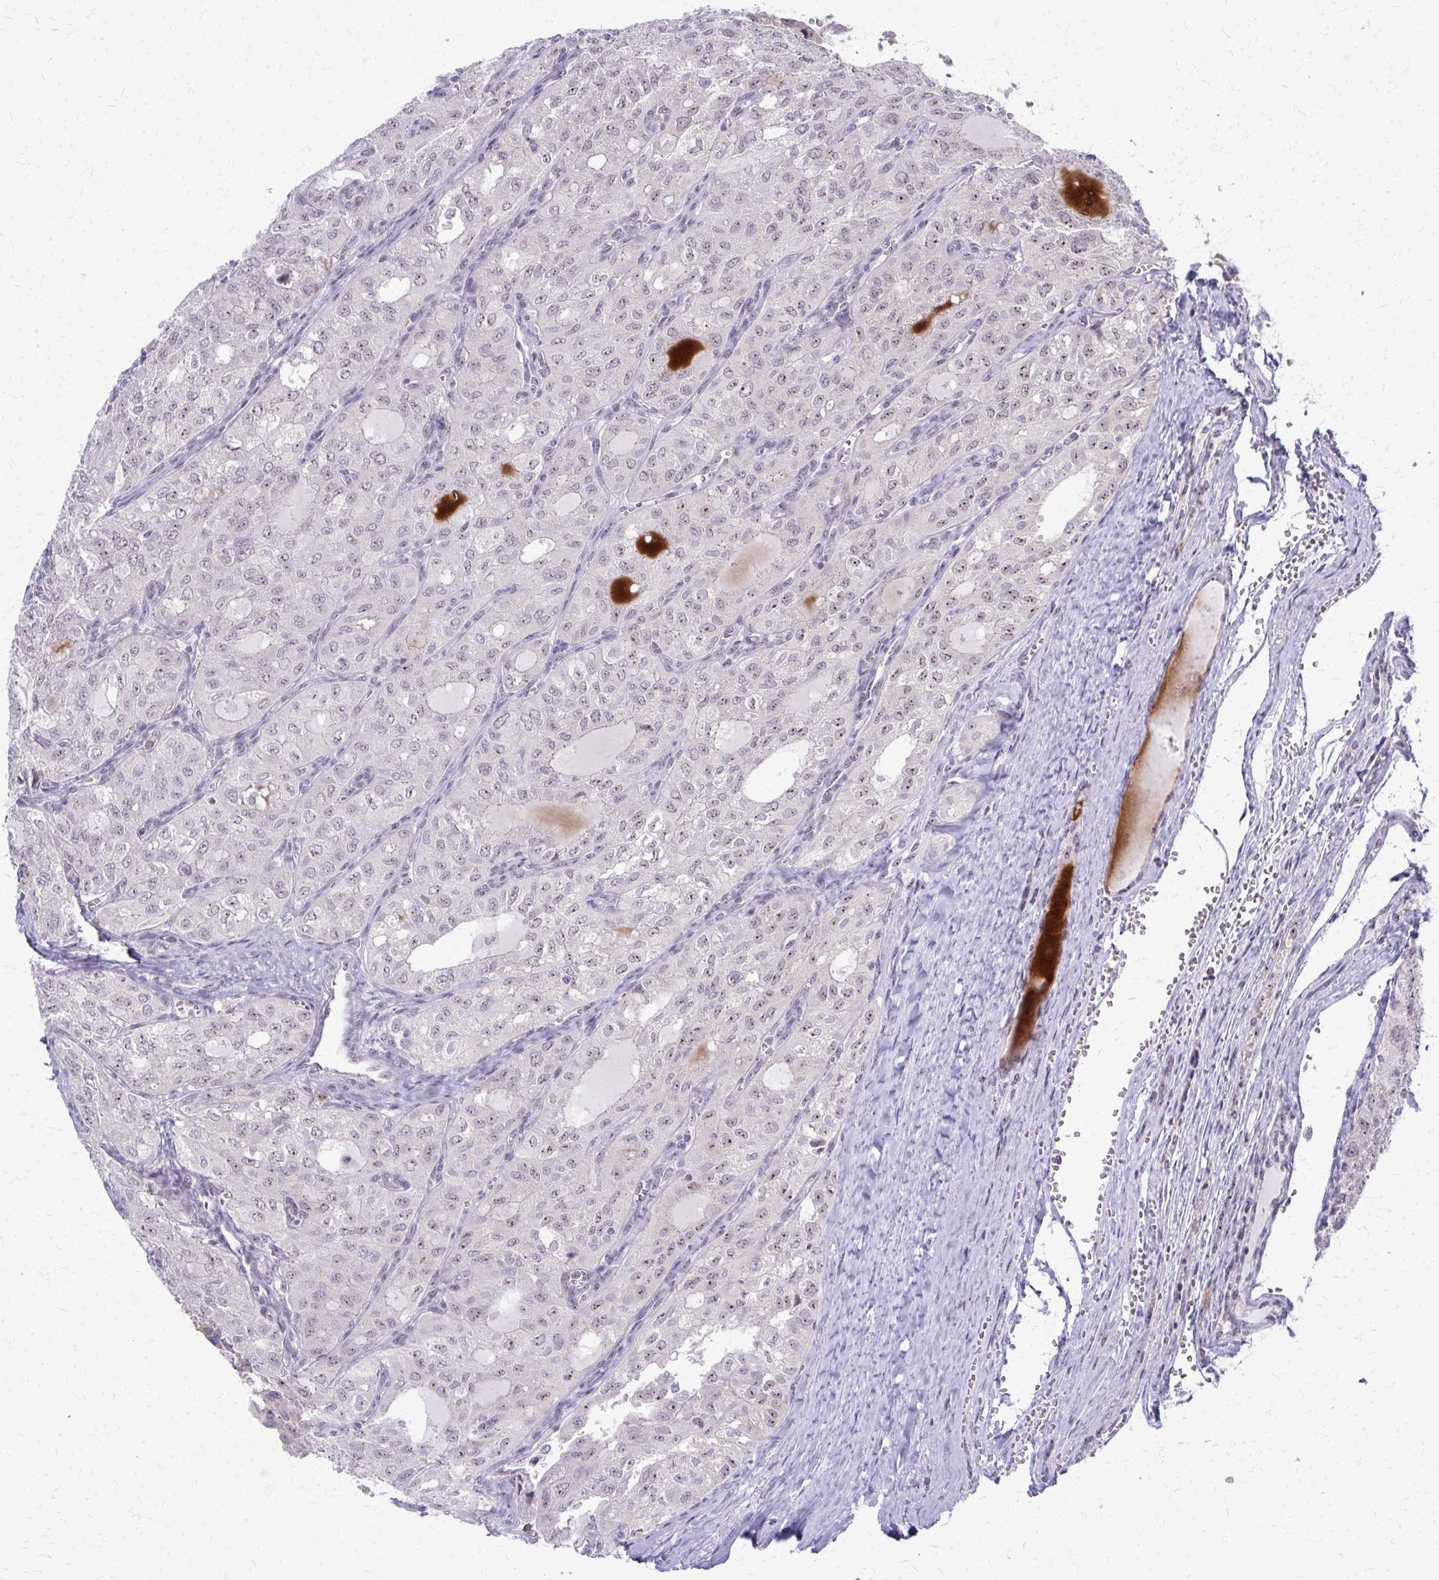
{"staining": {"intensity": "weak", "quantity": "25%-75%", "location": "nuclear"}, "tissue": "thyroid cancer", "cell_type": "Tumor cells", "image_type": "cancer", "snomed": [{"axis": "morphology", "description": "Follicular adenoma carcinoma, NOS"}, {"axis": "topography", "description": "Thyroid gland"}], "caption": "The photomicrograph shows staining of thyroid follicular adenoma carcinoma, revealing weak nuclear protein staining (brown color) within tumor cells.", "gene": "NUDT16", "patient": {"sex": "male", "age": 75}}